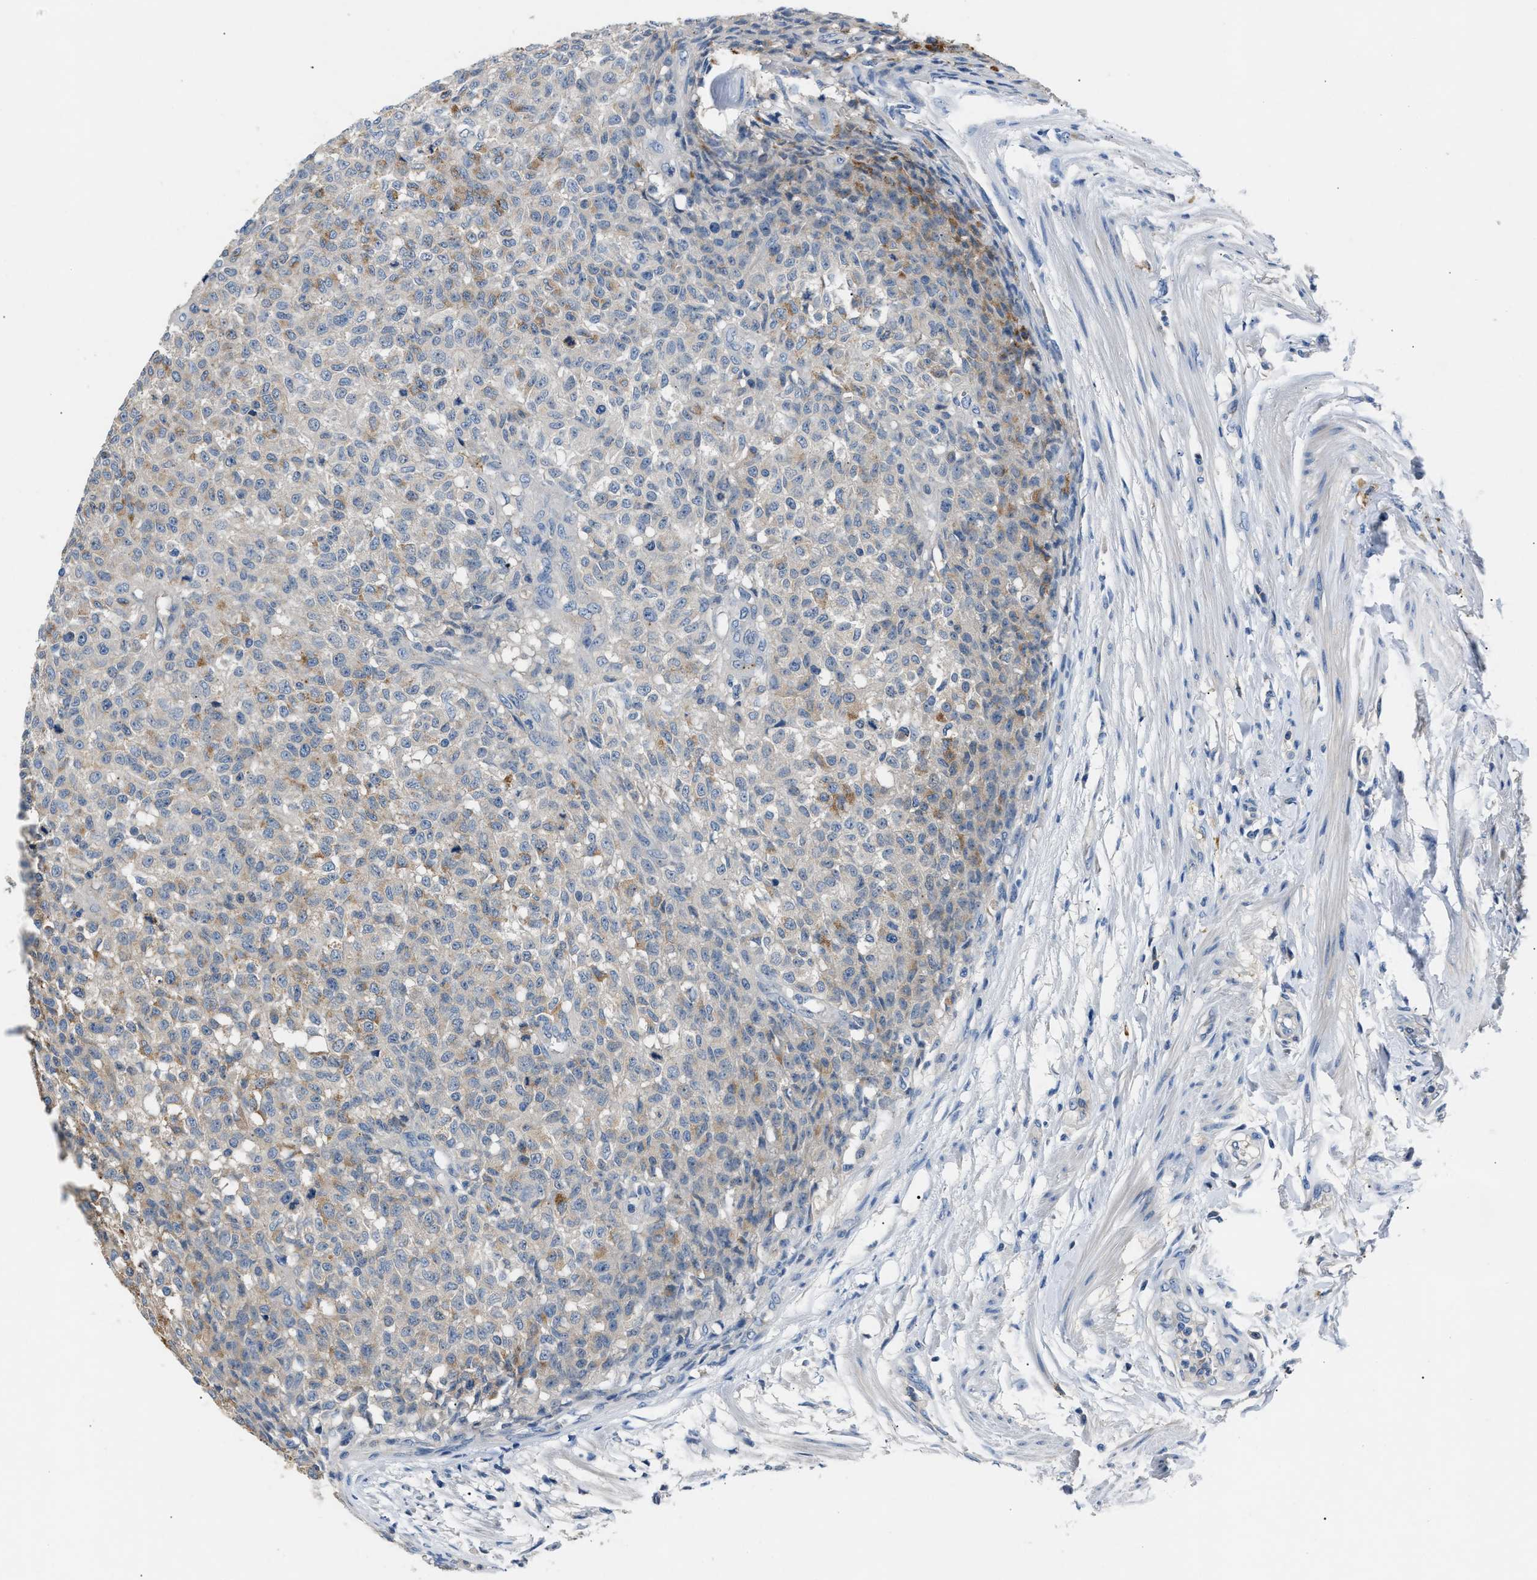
{"staining": {"intensity": "moderate", "quantity": "<25%", "location": "cytoplasmic/membranous"}, "tissue": "testis cancer", "cell_type": "Tumor cells", "image_type": "cancer", "snomed": [{"axis": "morphology", "description": "Seminoma, NOS"}, {"axis": "topography", "description": "Testis"}], "caption": "The immunohistochemical stain labels moderate cytoplasmic/membranous staining in tumor cells of testis cancer tissue.", "gene": "DNAAF5", "patient": {"sex": "male", "age": 59}}